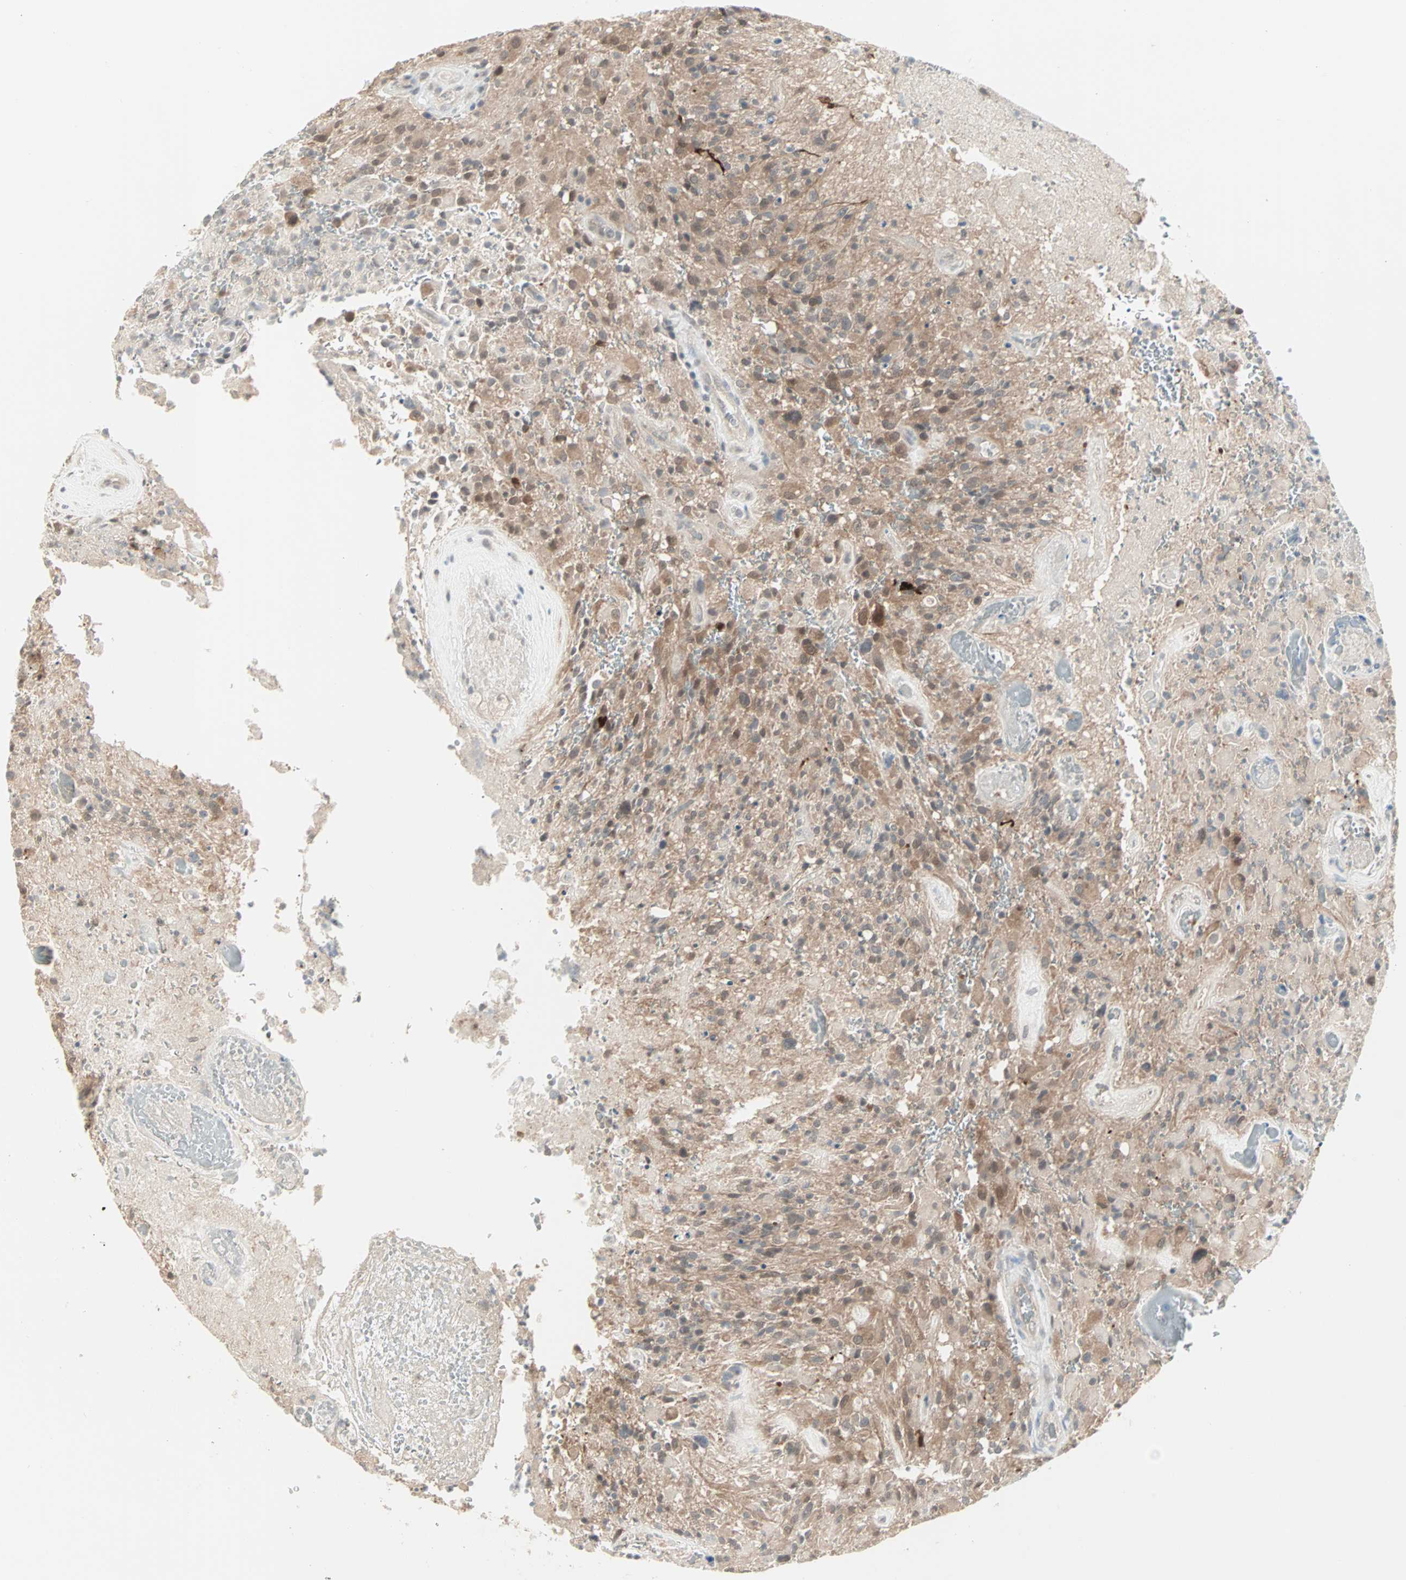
{"staining": {"intensity": "moderate", "quantity": ">75%", "location": "cytoplasmic/membranous"}, "tissue": "glioma", "cell_type": "Tumor cells", "image_type": "cancer", "snomed": [{"axis": "morphology", "description": "Glioma, malignant, High grade"}, {"axis": "topography", "description": "Brain"}], "caption": "Human glioma stained for a protein (brown) exhibits moderate cytoplasmic/membranous positive positivity in approximately >75% of tumor cells.", "gene": "PTPA", "patient": {"sex": "male", "age": 71}}